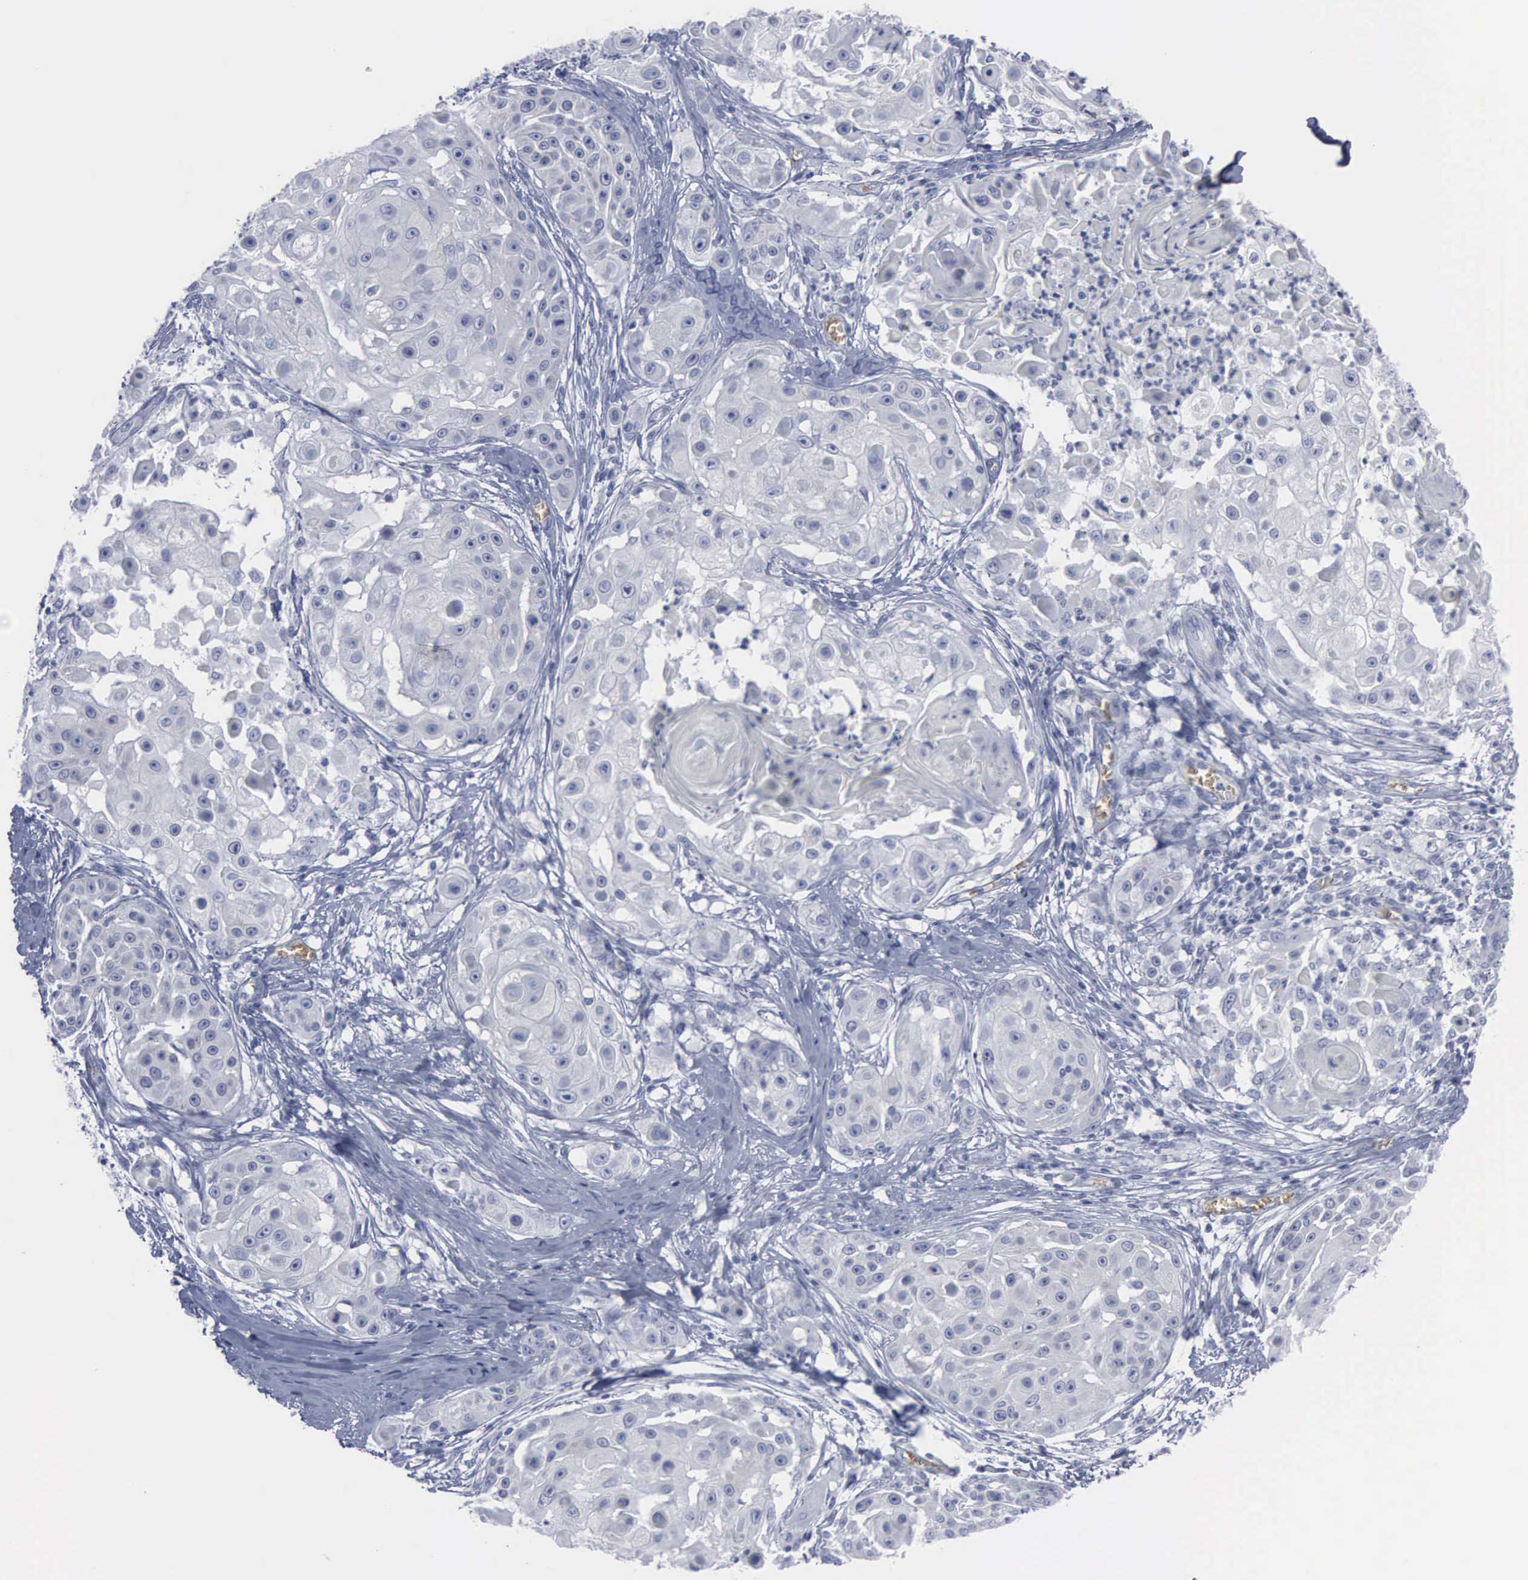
{"staining": {"intensity": "negative", "quantity": "none", "location": "none"}, "tissue": "skin cancer", "cell_type": "Tumor cells", "image_type": "cancer", "snomed": [{"axis": "morphology", "description": "Squamous cell carcinoma, NOS"}, {"axis": "topography", "description": "Skin"}], "caption": "Immunohistochemistry histopathology image of neoplastic tissue: skin cancer stained with DAB reveals no significant protein expression in tumor cells.", "gene": "TGFB1", "patient": {"sex": "female", "age": 57}}